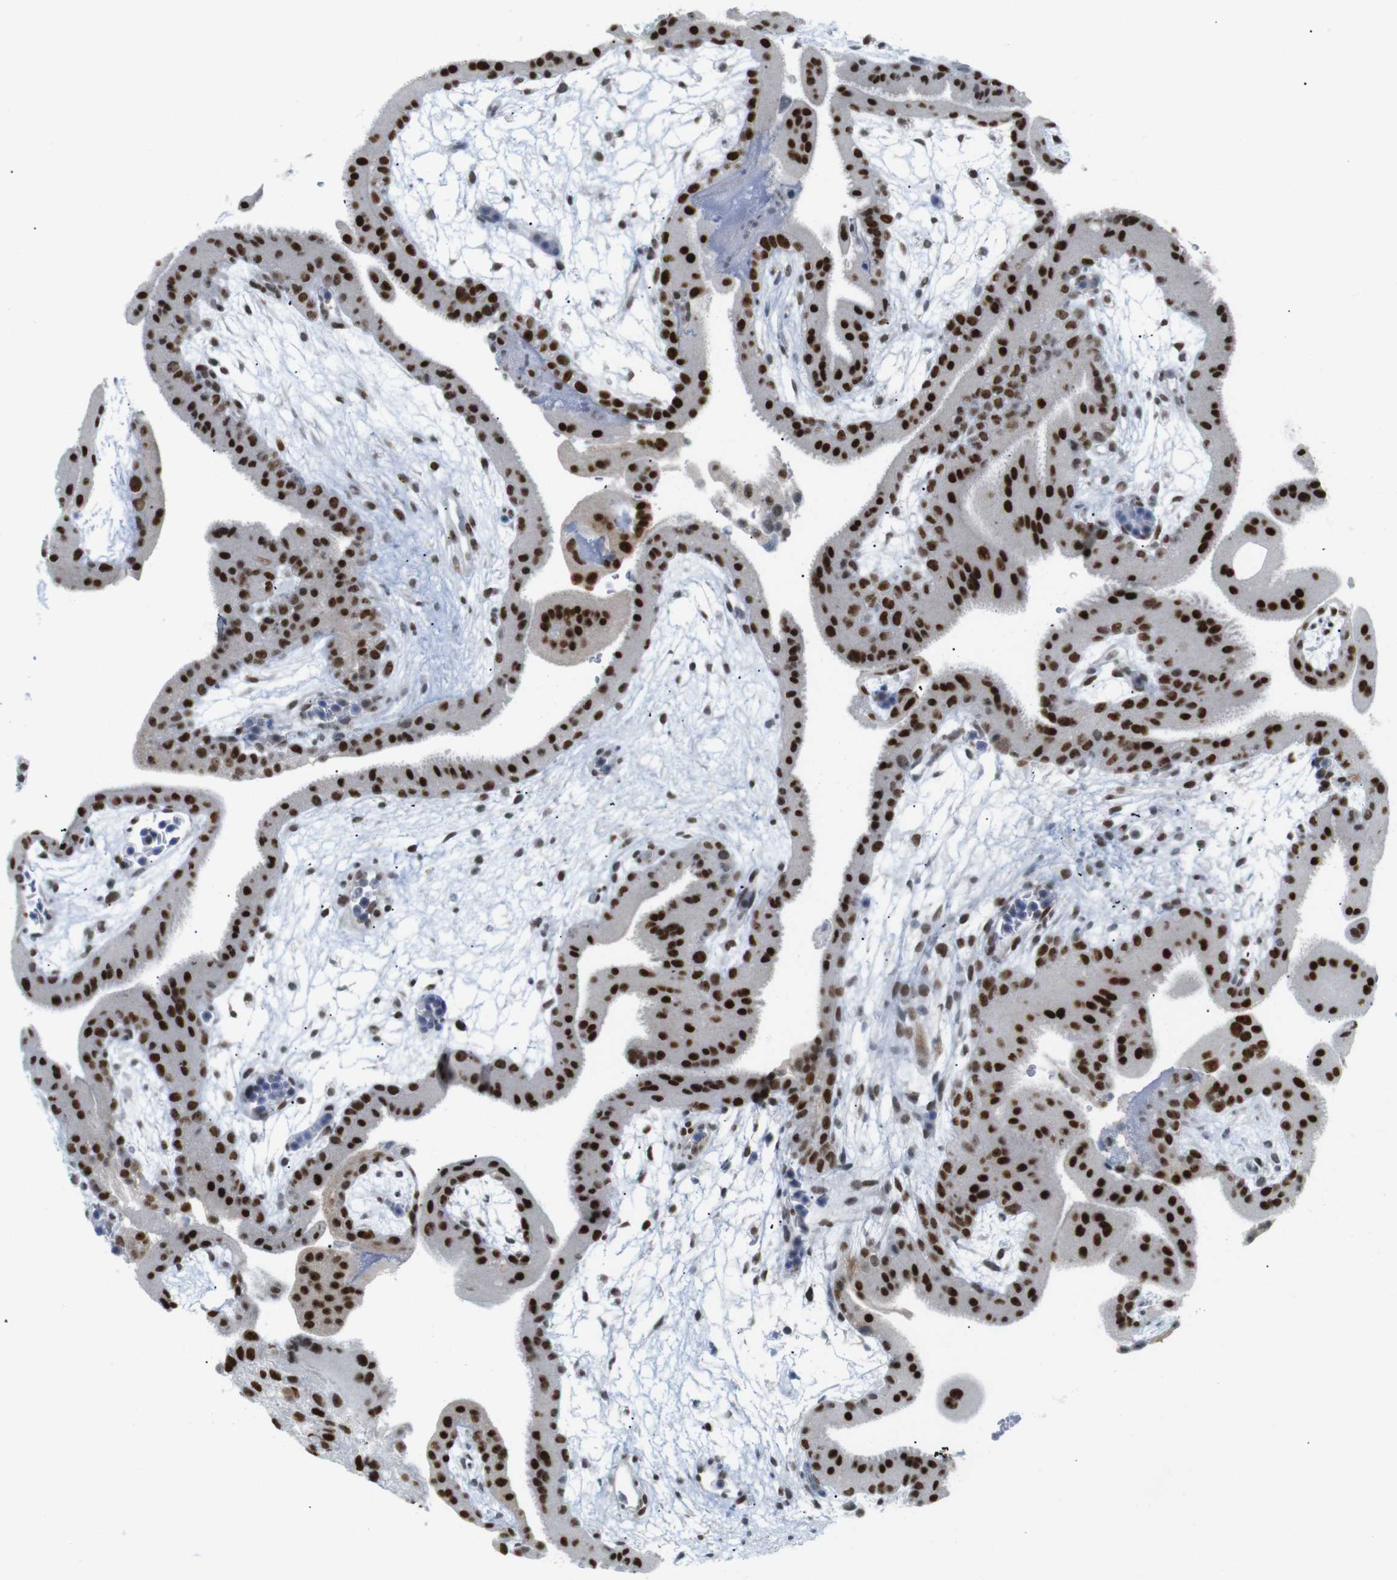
{"staining": {"intensity": "strong", "quantity": ">75%", "location": "nuclear"}, "tissue": "placenta", "cell_type": "Decidual cells", "image_type": "normal", "snomed": [{"axis": "morphology", "description": "Normal tissue, NOS"}, {"axis": "topography", "description": "Placenta"}], "caption": "Immunohistochemistry of benign placenta displays high levels of strong nuclear positivity in about >75% of decidual cells. (brown staining indicates protein expression, while blue staining denotes nuclei).", "gene": "RIOX2", "patient": {"sex": "female", "age": 19}}